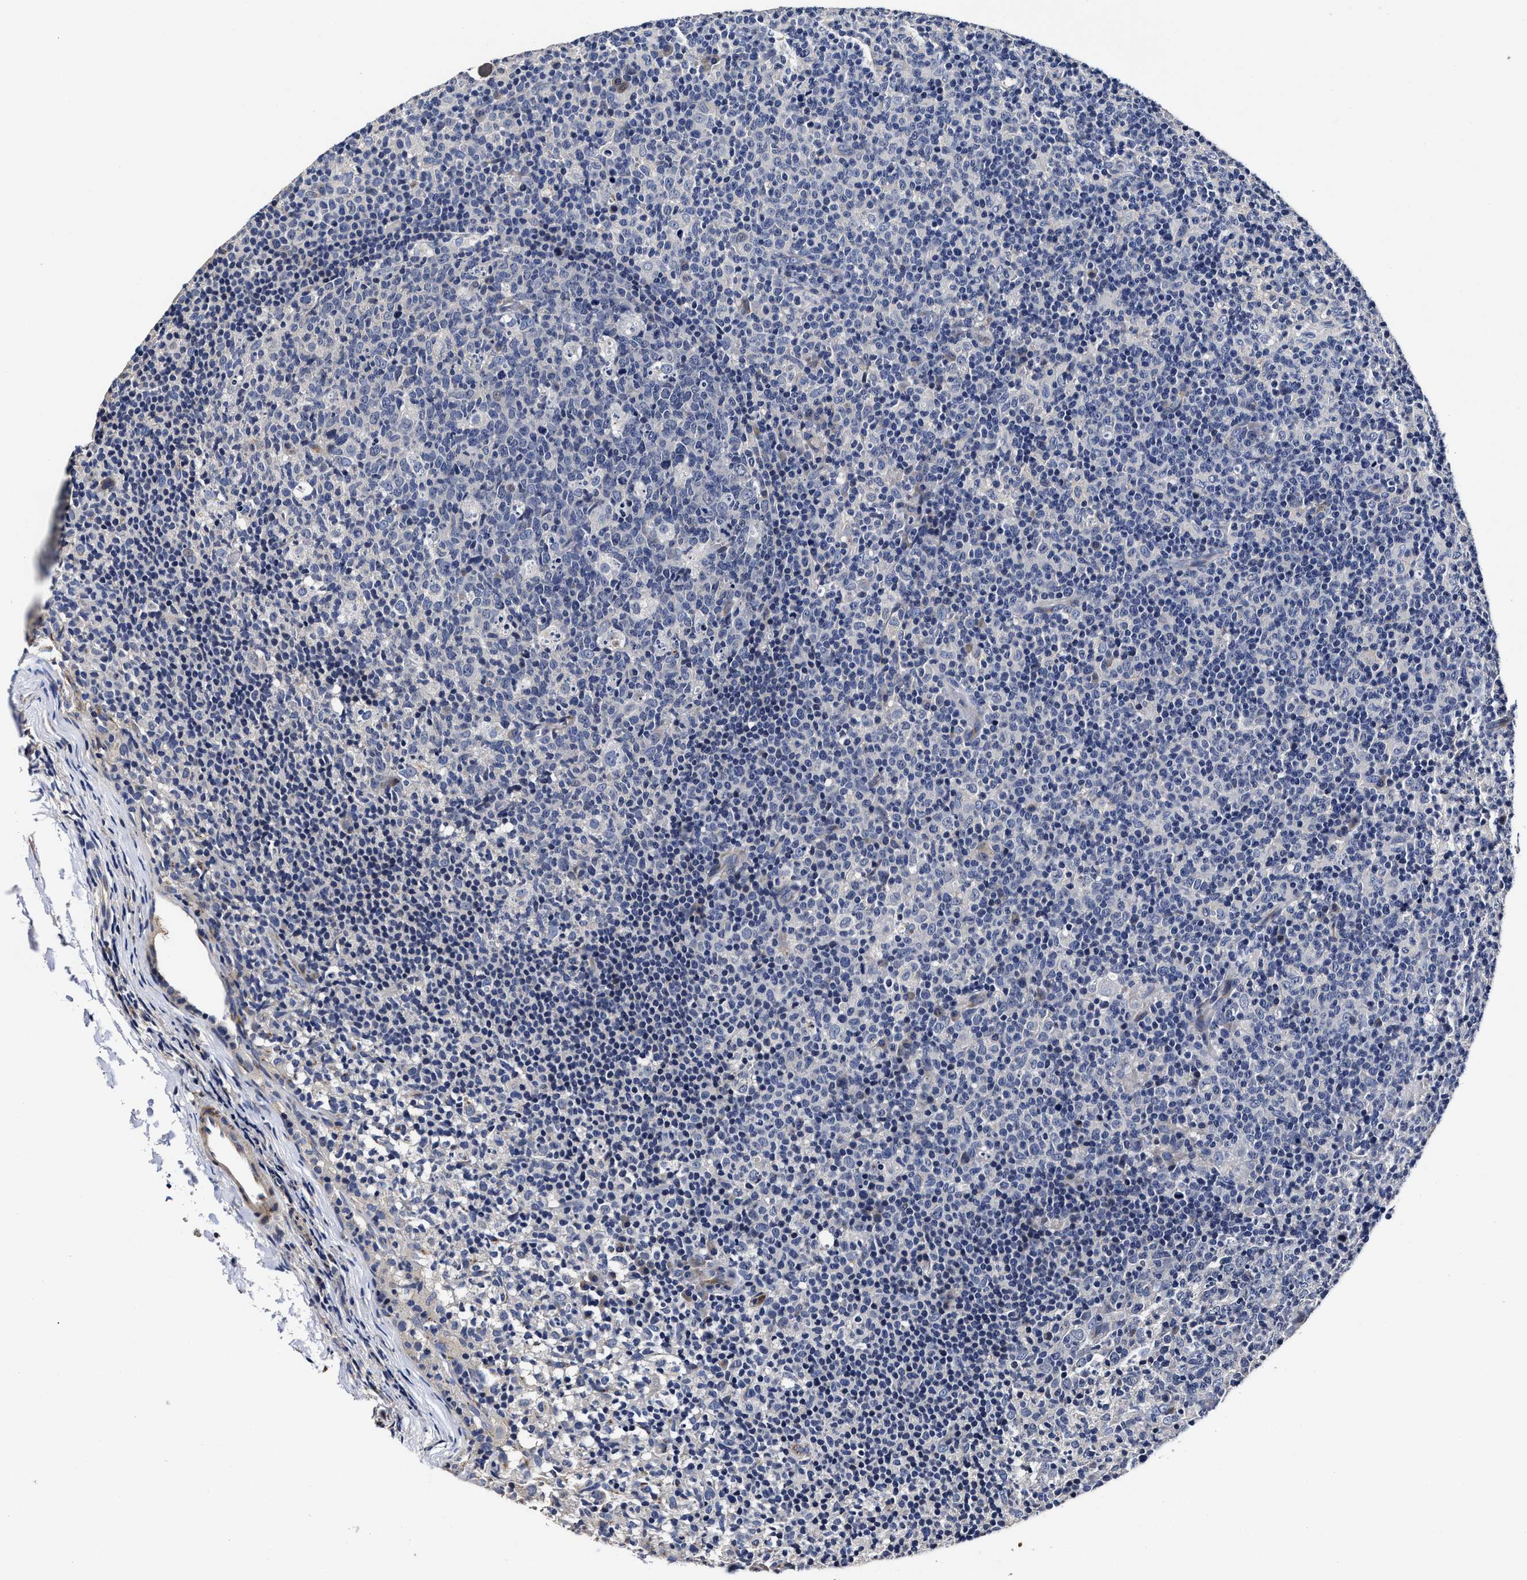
{"staining": {"intensity": "negative", "quantity": "none", "location": "none"}, "tissue": "lymph node", "cell_type": "Germinal center cells", "image_type": "normal", "snomed": [{"axis": "morphology", "description": "Normal tissue, NOS"}, {"axis": "morphology", "description": "Inflammation, NOS"}, {"axis": "topography", "description": "Lymph node"}], "caption": "Immunohistochemistry (IHC) photomicrograph of unremarkable lymph node stained for a protein (brown), which shows no positivity in germinal center cells.", "gene": "OLFML2A", "patient": {"sex": "male", "age": 55}}